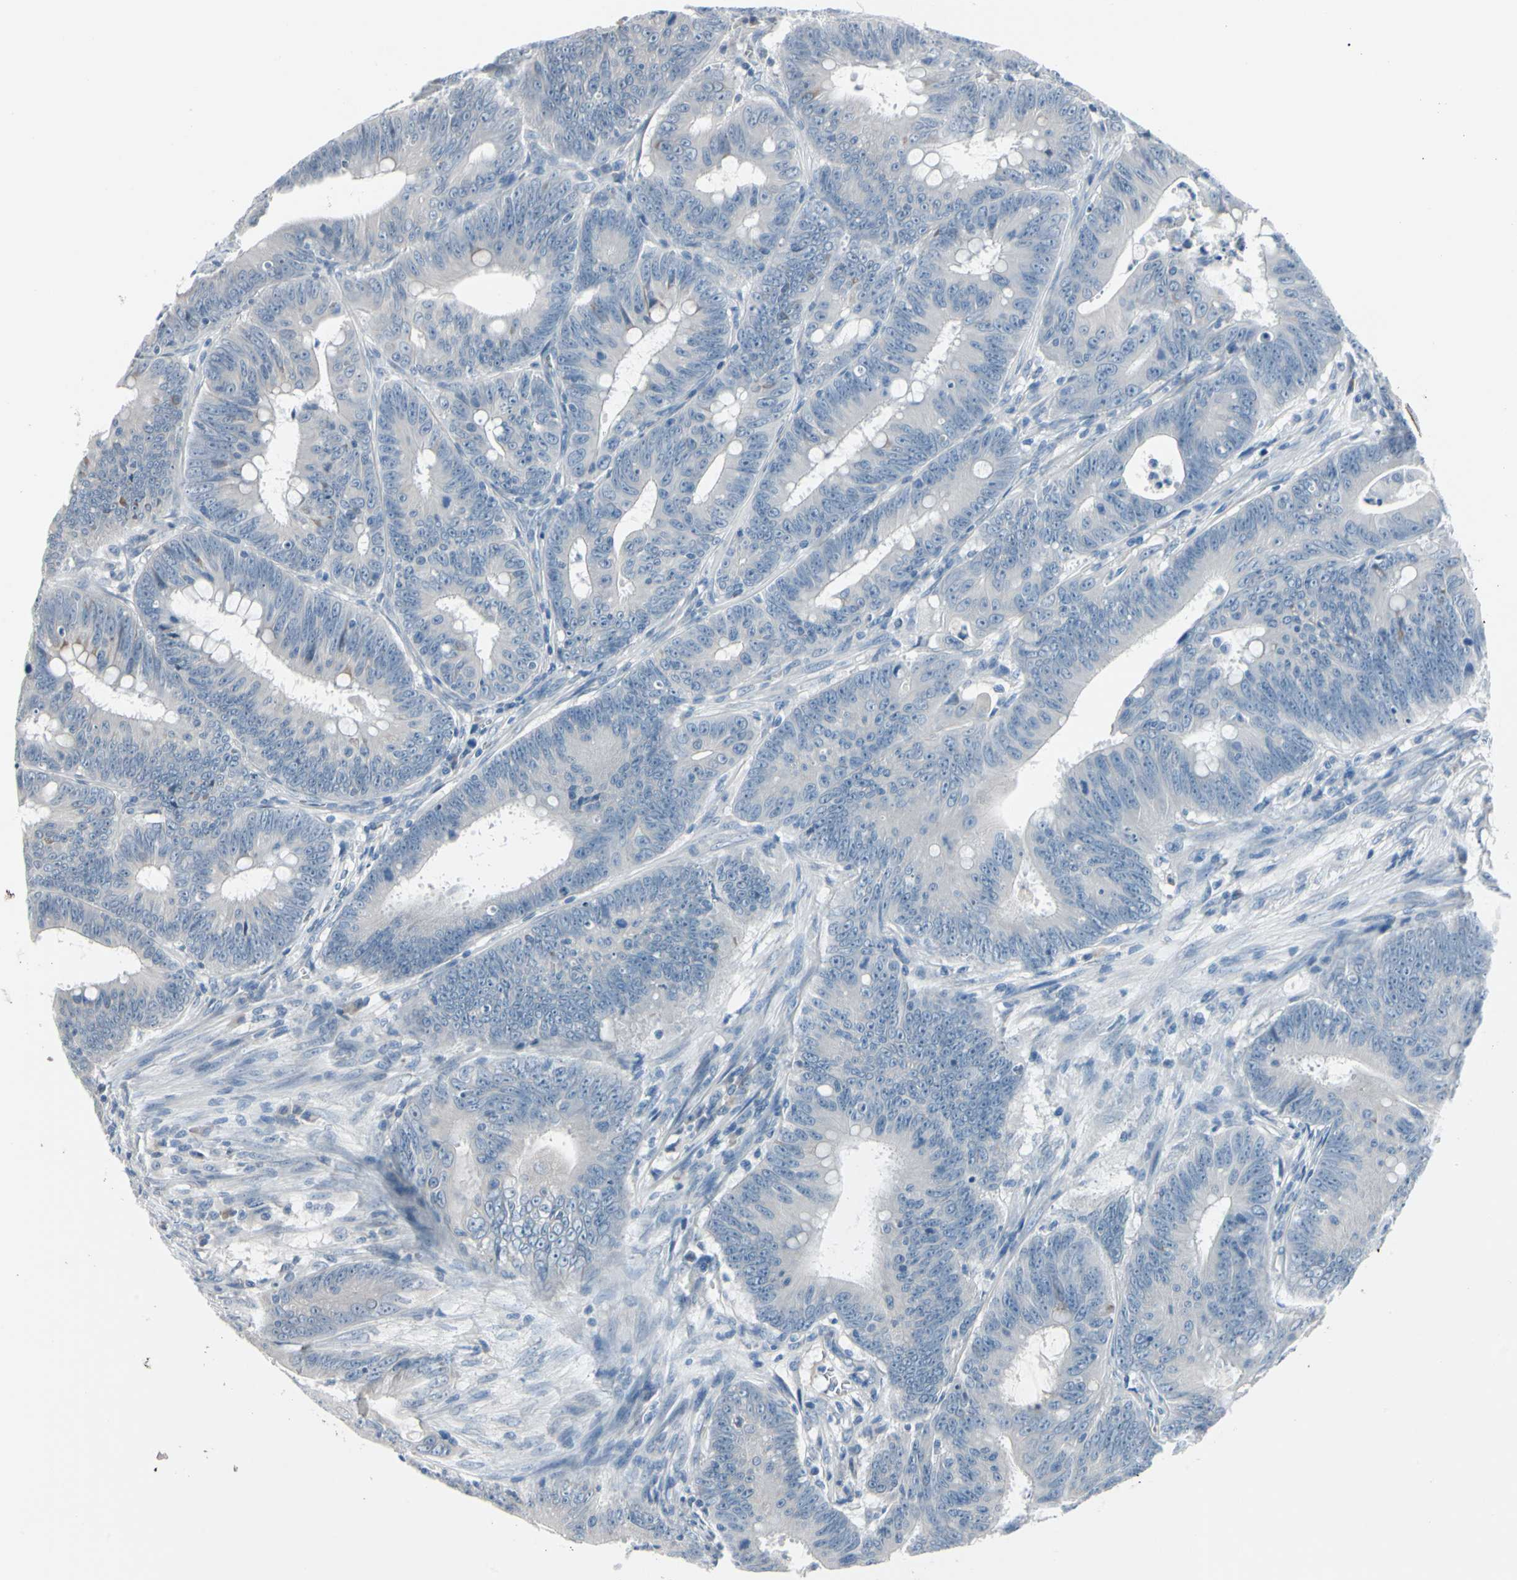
{"staining": {"intensity": "negative", "quantity": "none", "location": "none"}, "tissue": "colorectal cancer", "cell_type": "Tumor cells", "image_type": "cancer", "snomed": [{"axis": "morphology", "description": "Adenocarcinoma, NOS"}, {"axis": "topography", "description": "Colon"}], "caption": "The immunohistochemistry (IHC) photomicrograph has no significant positivity in tumor cells of adenocarcinoma (colorectal) tissue.", "gene": "PGR", "patient": {"sex": "male", "age": 45}}